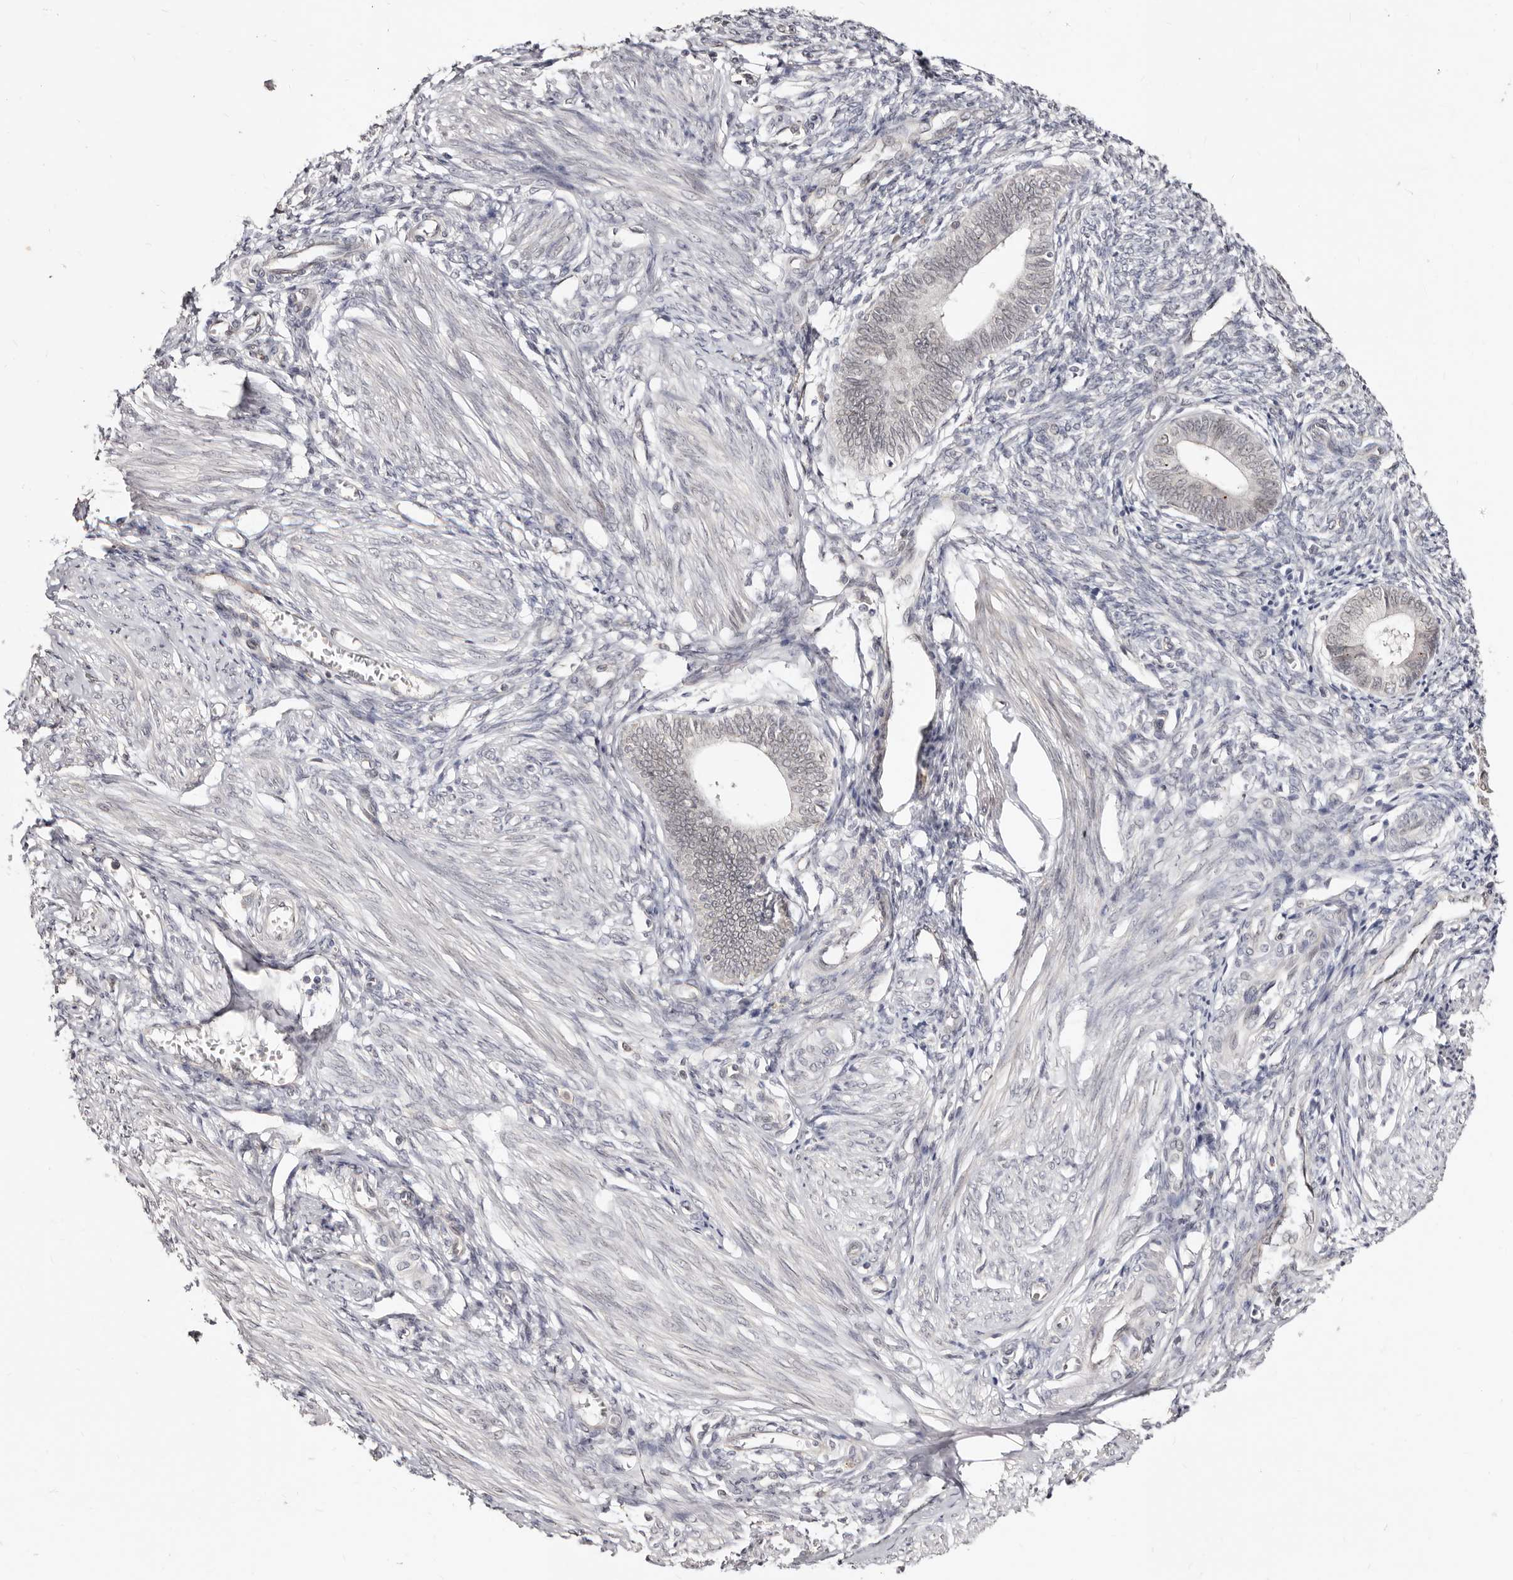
{"staining": {"intensity": "negative", "quantity": "none", "location": "none"}, "tissue": "endometrium", "cell_type": "Cells in endometrial stroma", "image_type": "normal", "snomed": [{"axis": "morphology", "description": "Normal tissue, NOS"}, {"axis": "topography", "description": "Endometrium"}], "caption": "DAB immunohistochemical staining of benign endometrium displays no significant expression in cells in endometrial stroma. The staining is performed using DAB brown chromogen with nuclei counter-stained in using hematoxylin.", "gene": "LCORL", "patient": {"sex": "female", "age": 46}}